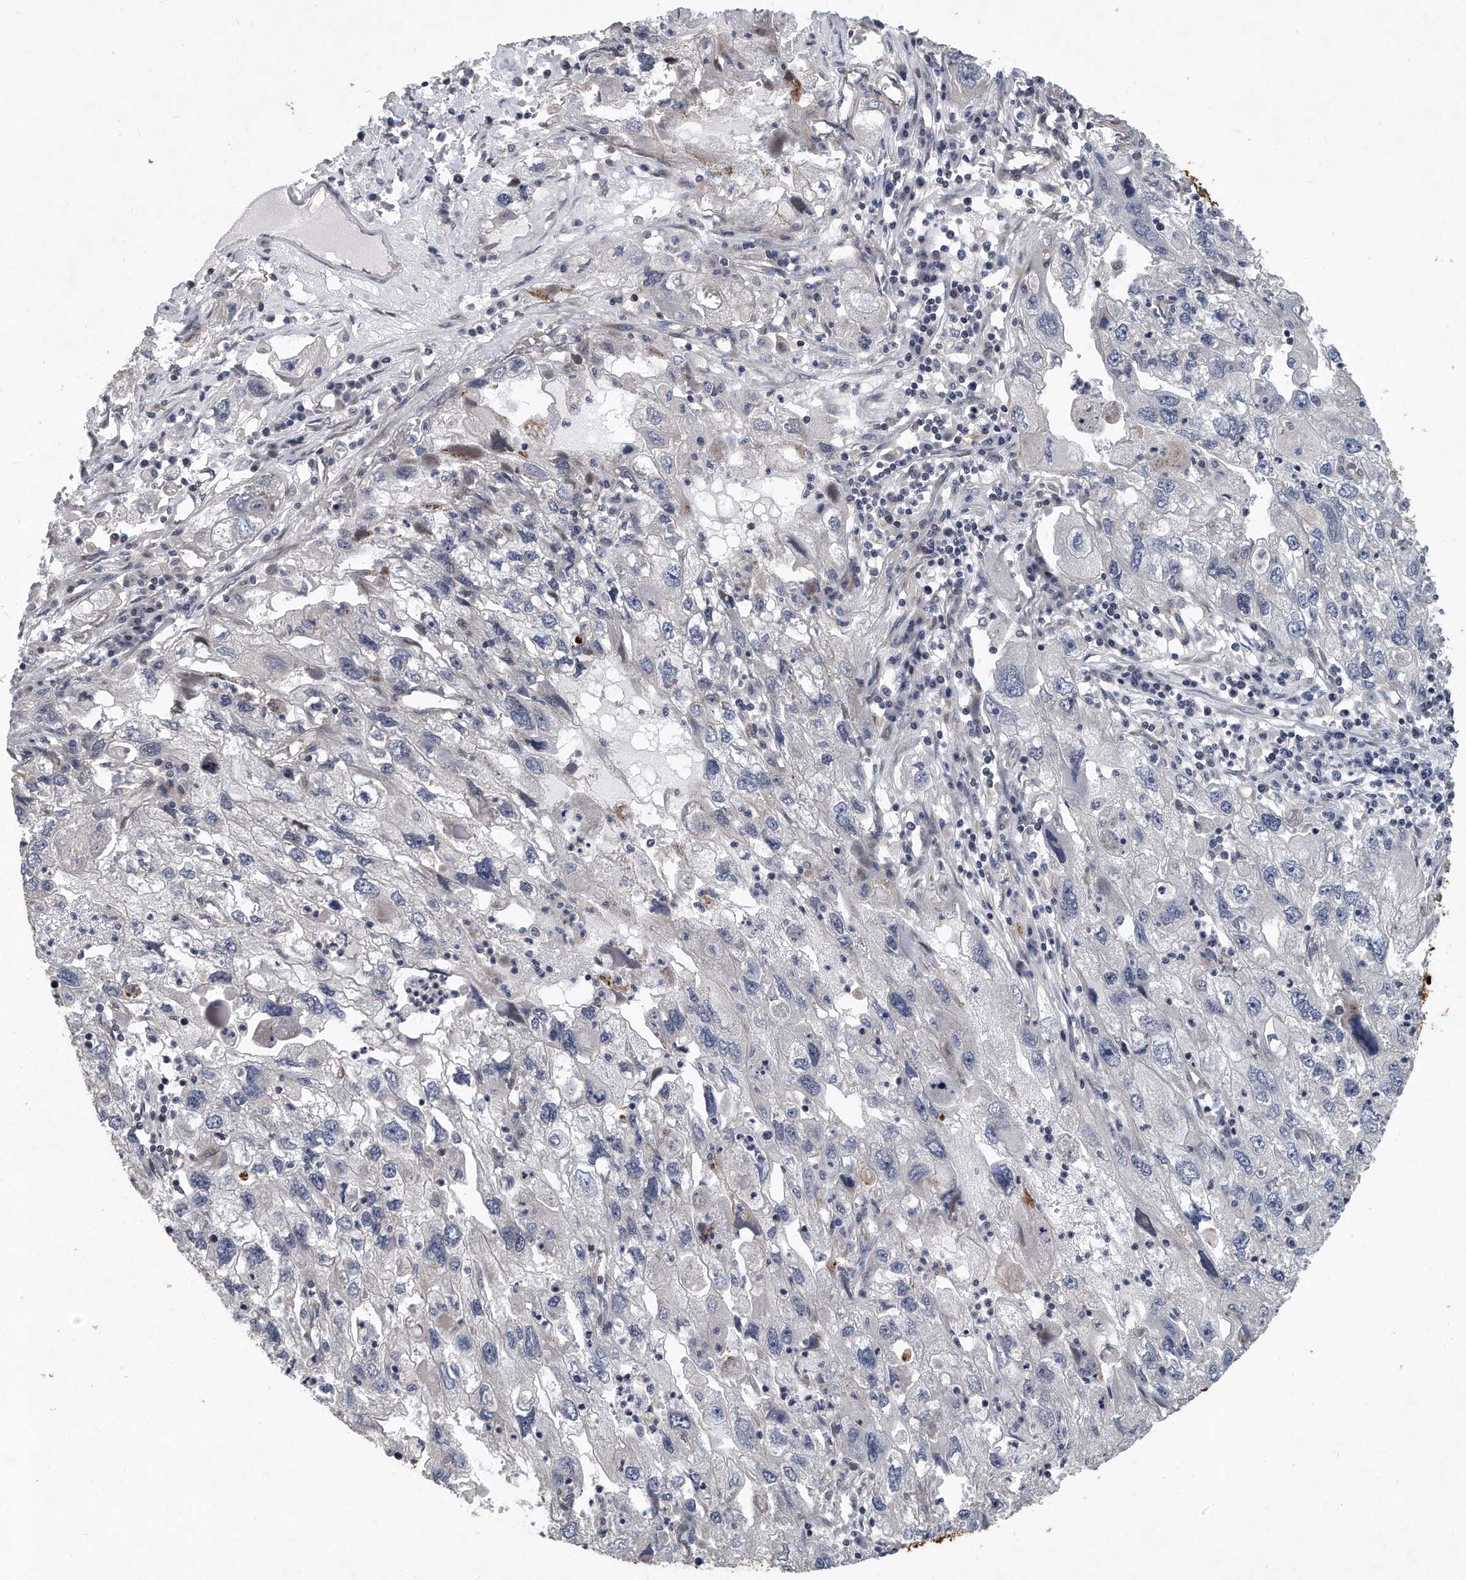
{"staining": {"intensity": "negative", "quantity": "none", "location": "none"}, "tissue": "endometrial cancer", "cell_type": "Tumor cells", "image_type": "cancer", "snomed": [{"axis": "morphology", "description": "Adenocarcinoma, NOS"}, {"axis": "topography", "description": "Endometrium"}], "caption": "Tumor cells show no significant protein staining in endometrial cancer.", "gene": "PCDH8", "patient": {"sex": "female", "age": 49}}